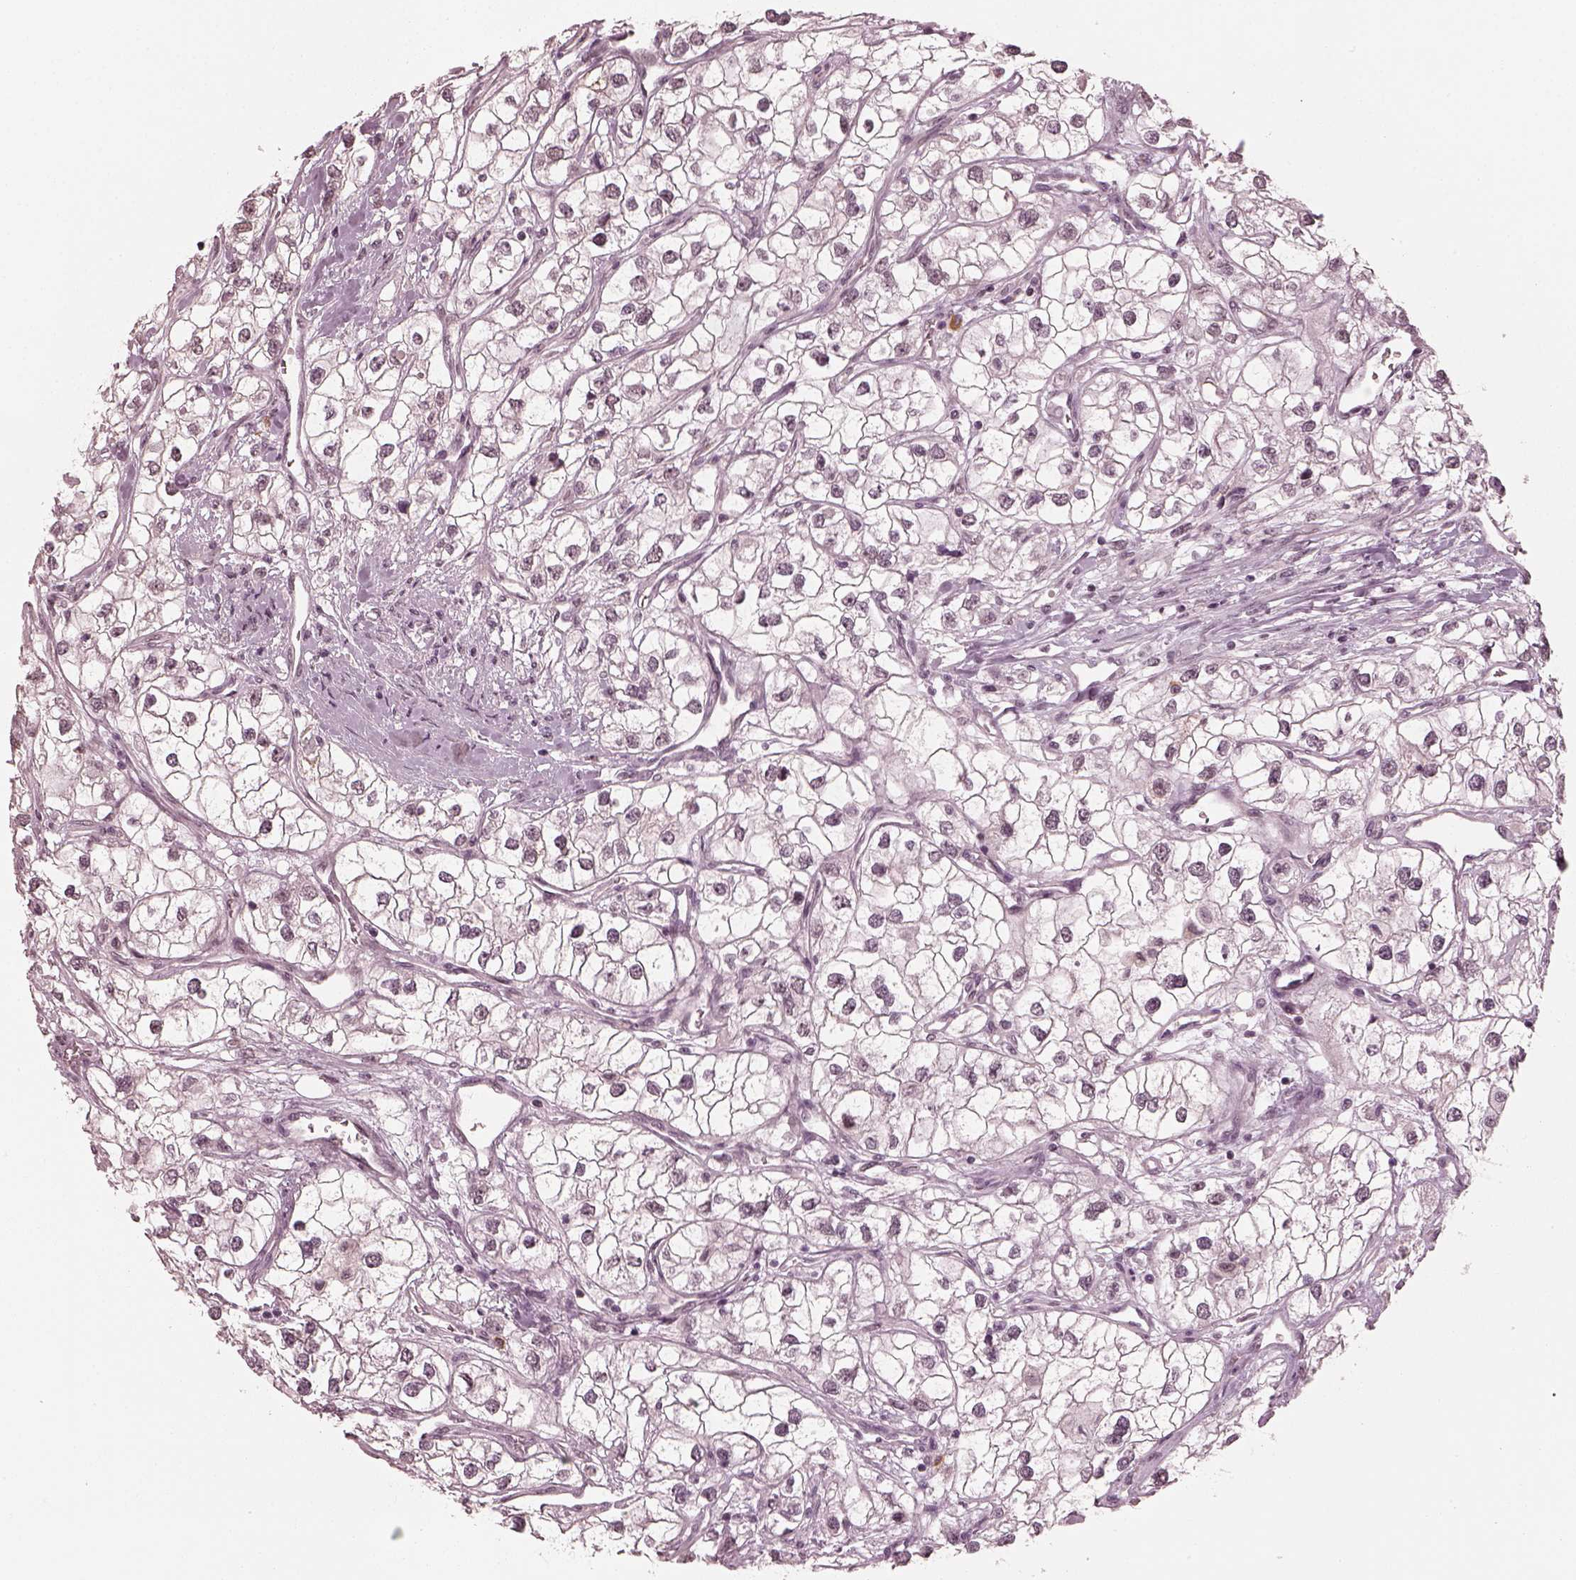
{"staining": {"intensity": "negative", "quantity": "none", "location": "none"}, "tissue": "renal cancer", "cell_type": "Tumor cells", "image_type": "cancer", "snomed": [{"axis": "morphology", "description": "Adenocarcinoma, NOS"}, {"axis": "topography", "description": "Kidney"}], "caption": "Human renal cancer stained for a protein using immunohistochemistry (IHC) shows no staining in tumor cells.", "gene": "RPGRIP1", "patient": {"sex": "male", "age": 59}}